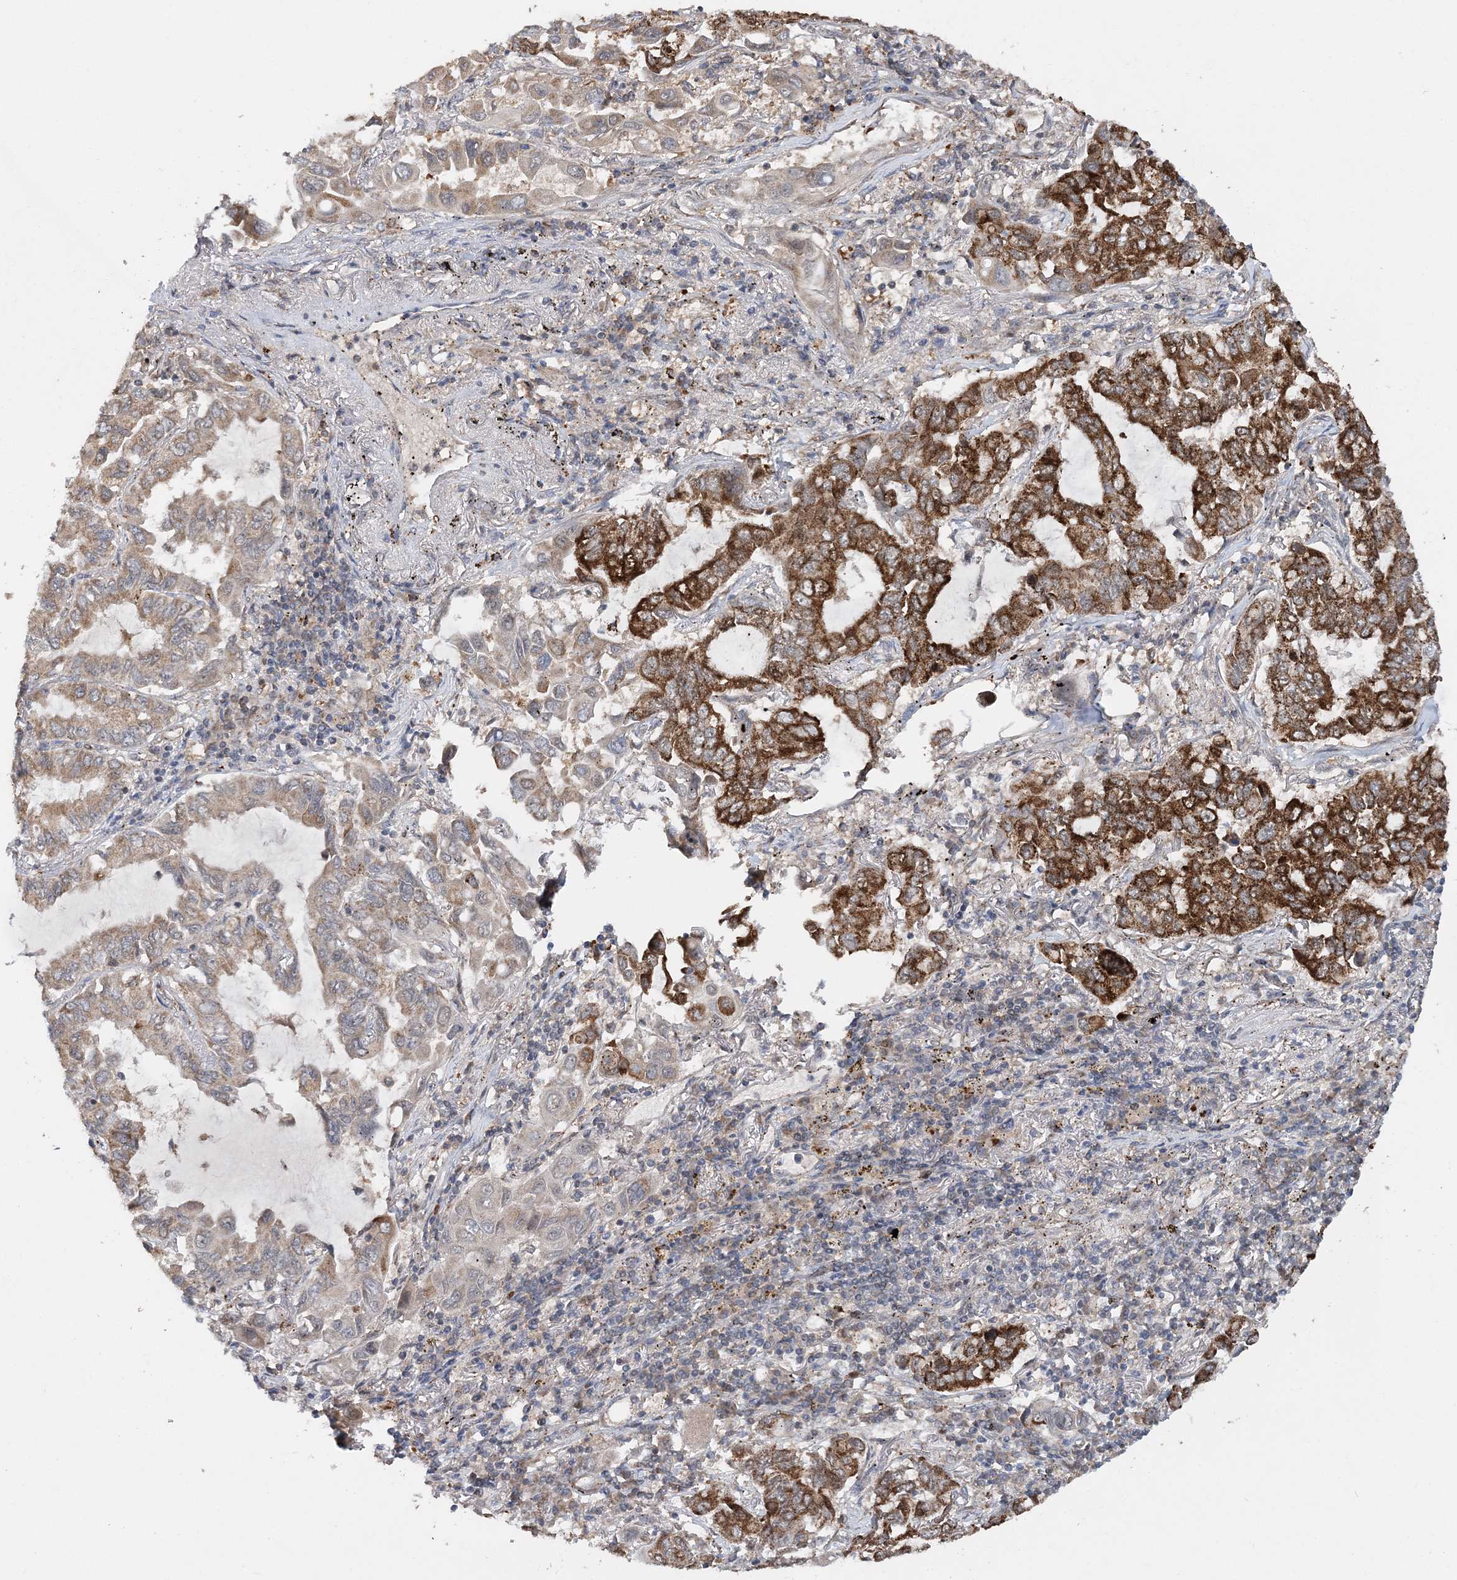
{"staining": {"intensity": "strong", "quantity": "25%-75%", "location": "cytoplasmic/membranous"}, "tissue": "lung cancer", "cell_type": "Tumor cells", "image_type": "cancer", "snomed": [{"axis": "morphology", "description": "Adenocarcinoma, NOS"}, {"axis": "topography", "description": "Lung"}], "caption": "Immunohistochemical staining of human lung adenocarcinoma reveals high levels of strong cytoplasmic/membranous protein positivity in approximately 25%-75% of tumor cells. (DAB (3,3'-diaminobenzidine) = brown stain, brightfield microscopy at high magnification).", "gene": "KIF4A", "patient": {"sex": "male", "age": 64}}